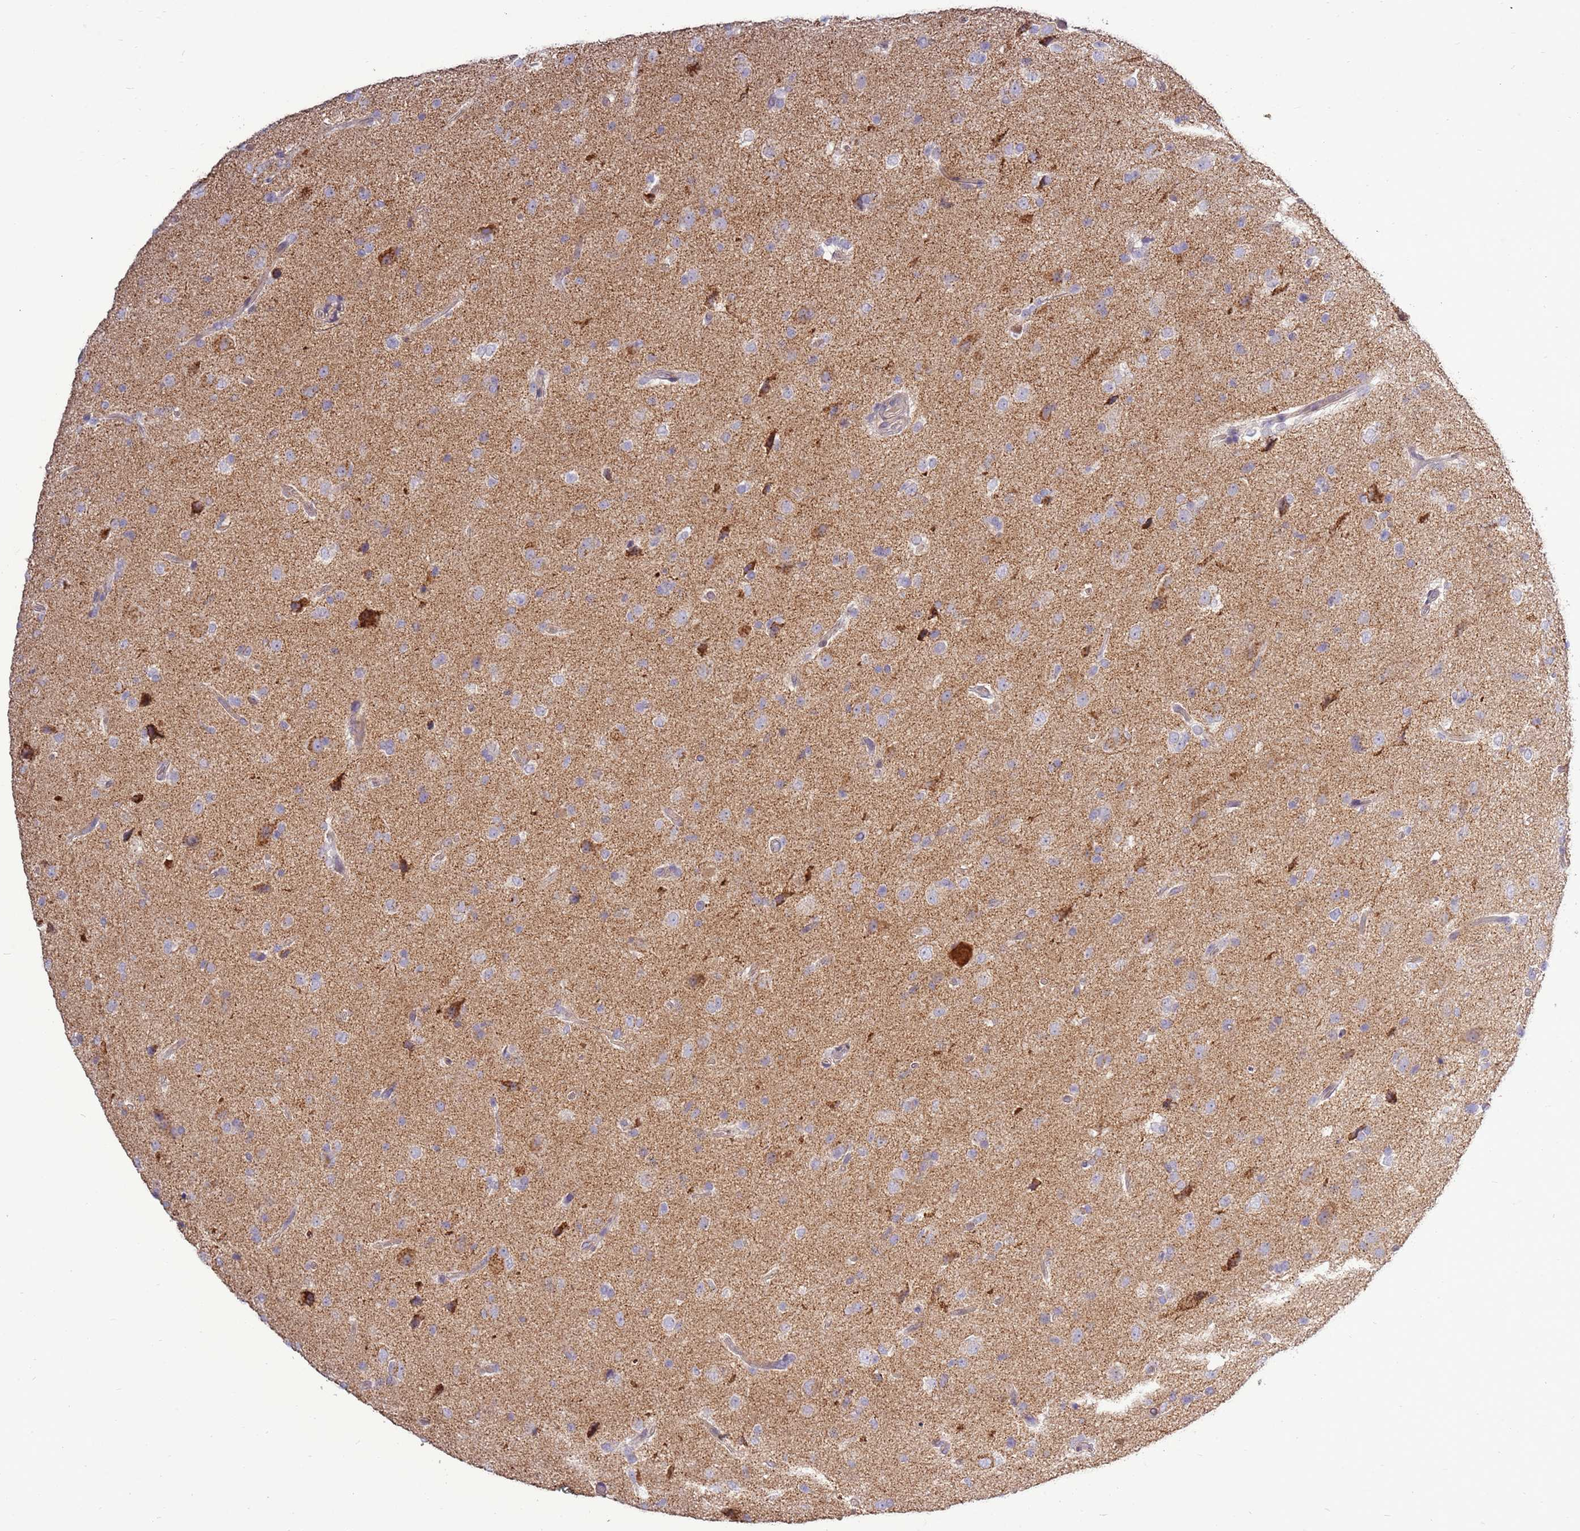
{"staining": {"intensity": "negative", "quantity": "none", "location": "none"}, "tissue": "glioma", "cell_type": "Tumor cells", "image_type": "cancer", "snomed": [{"axis": "morphology", "description": "Glioma, malignant, High grade"}, {"axis": "topography", "description": "Brain"}], "caption": "A high-resolution histopathology image shows IHC staining of malignant glioma (high-grade), which displays no significant expression in tumor cells.", "gene": "EVA1B", "patient": {"sex": "male", "age": 33}}